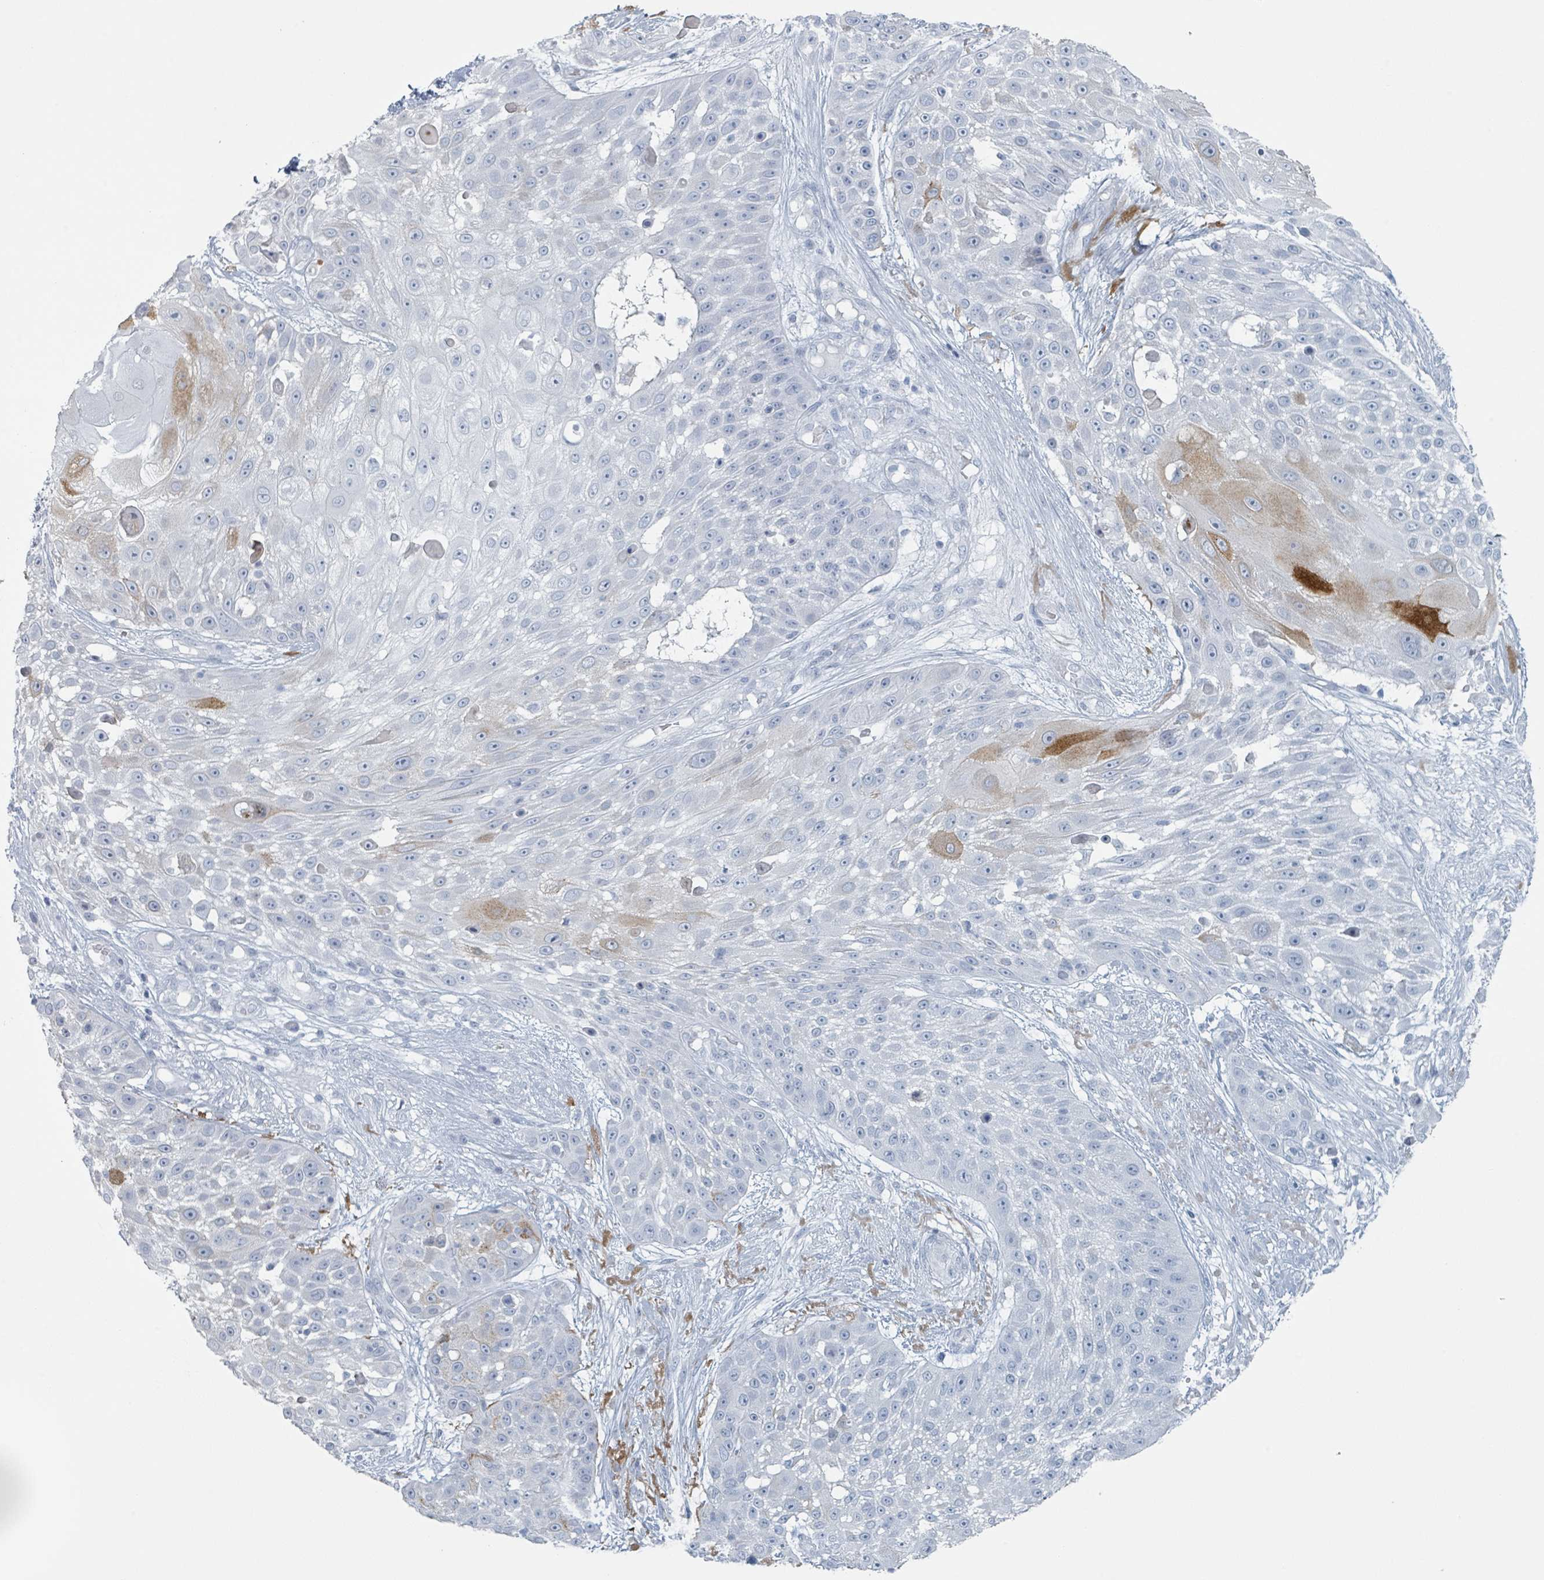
{"staining": {"intensity": "strong", "quantity": "<25%", "location": "cytoplasmic/membranous"}, "tissue": "skin cancer", "cell_type": "Tumor cells", "image_type": "cancer", "snomed": [{"axis": "morphology", "description": "Squamous cell carcinoma, NOS"}, {"axis": "topography", "description": "Skin"}], "caption": "Immunohistochemical staining of skin squamous cell carcinoma exhibits medium levels of strong cytoplasmic/membranous protein expression in about <25% of tumor cells.", "gene": "GPR15LG", "patient": {"sex": "female", "age": 86}}